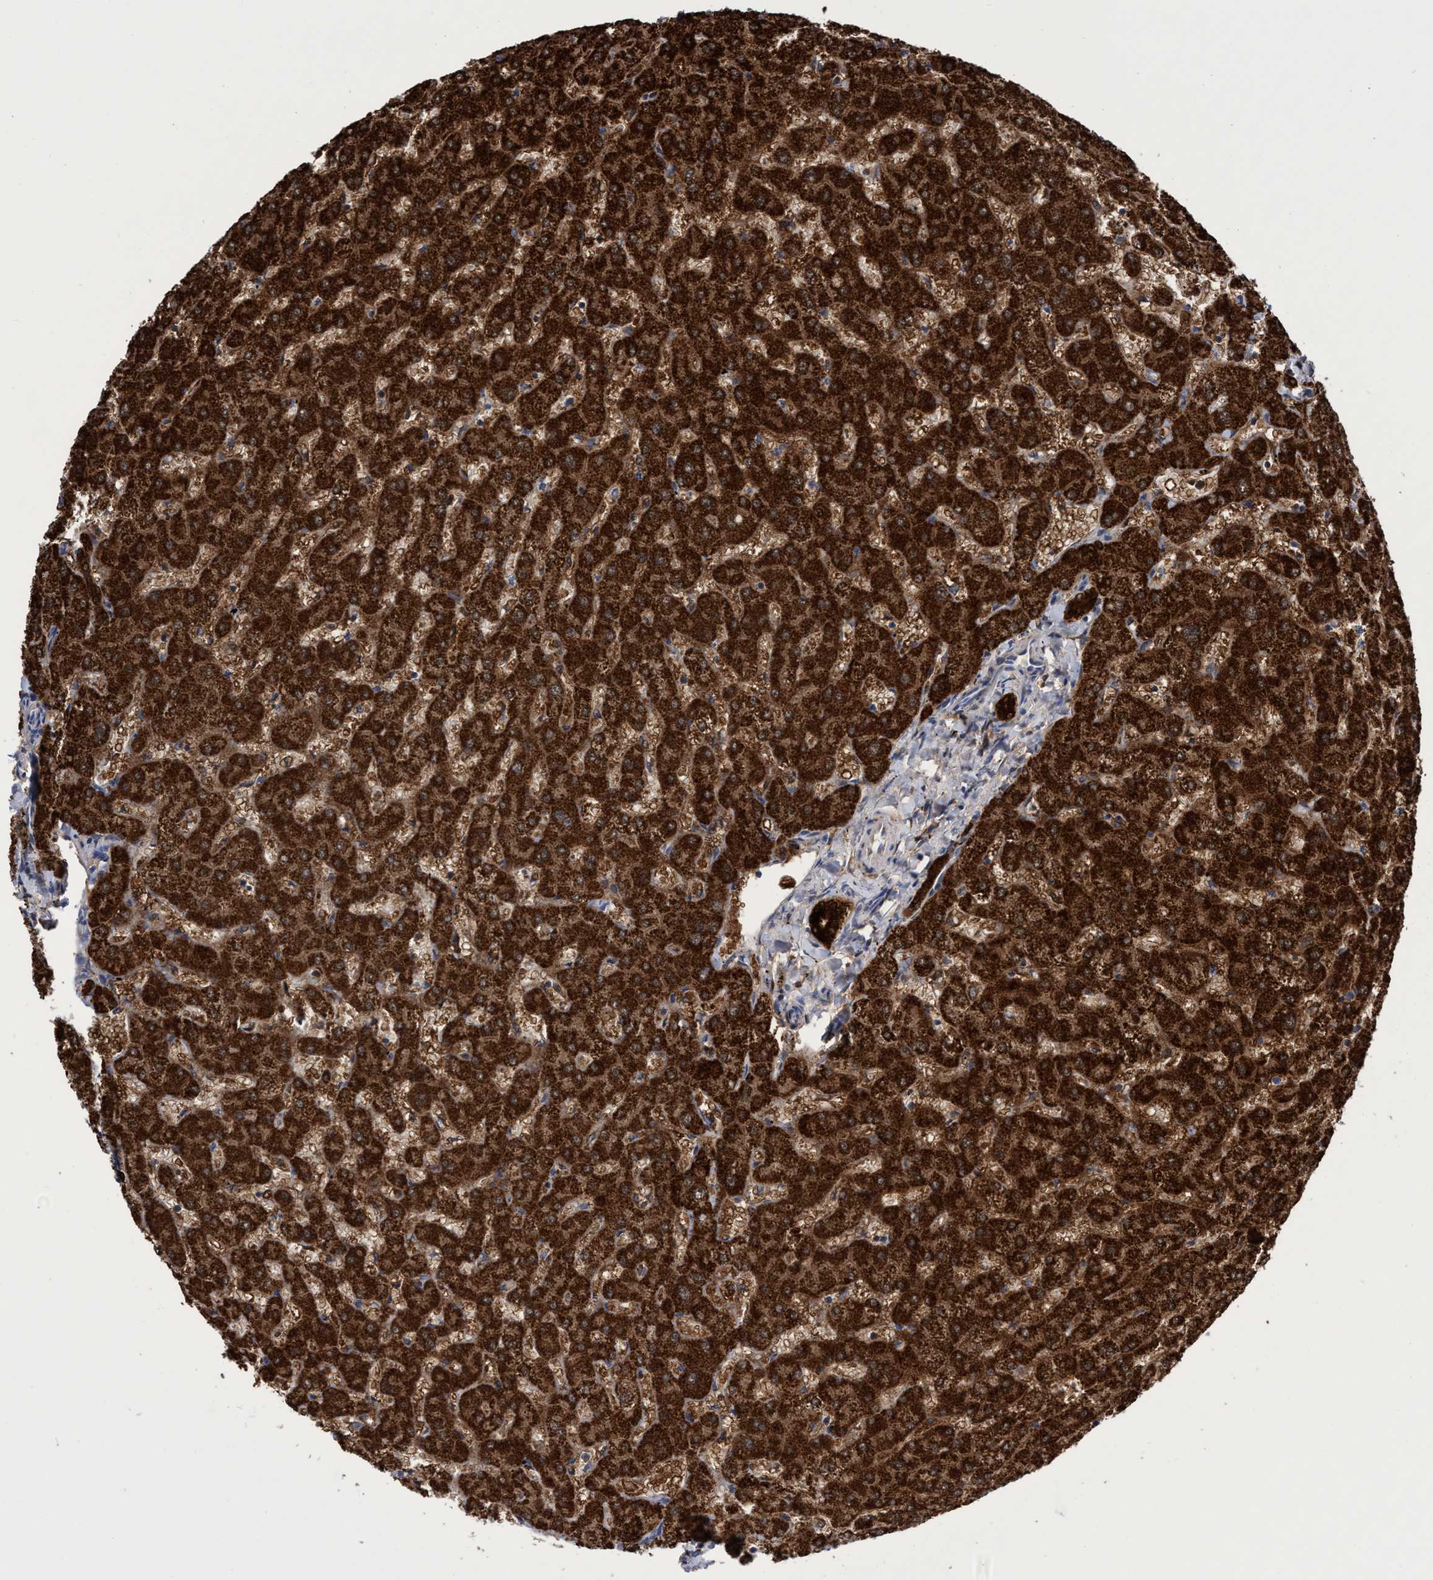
{"staining": {"intensity": "strong", "quantity": ">75%", "location": "cytoplasmic/membranous"}, "tissue": "liver", "cell_type": "Cholangiocytes", "image_type": "normal", "snomed": [{"axis": "morphology", "description": "Normal tissue, NOS"}, {"axis": "topography", "description": "Liver"}], "caption": "A photomicrograph of human liver stained for a protein exhibits strong cytoplasmic/membranous brown staining in cholangiocytes. Nuclei are stained in blue.", "gene": "CRYZ", "patient": {"sex": "female", "age": 63}}